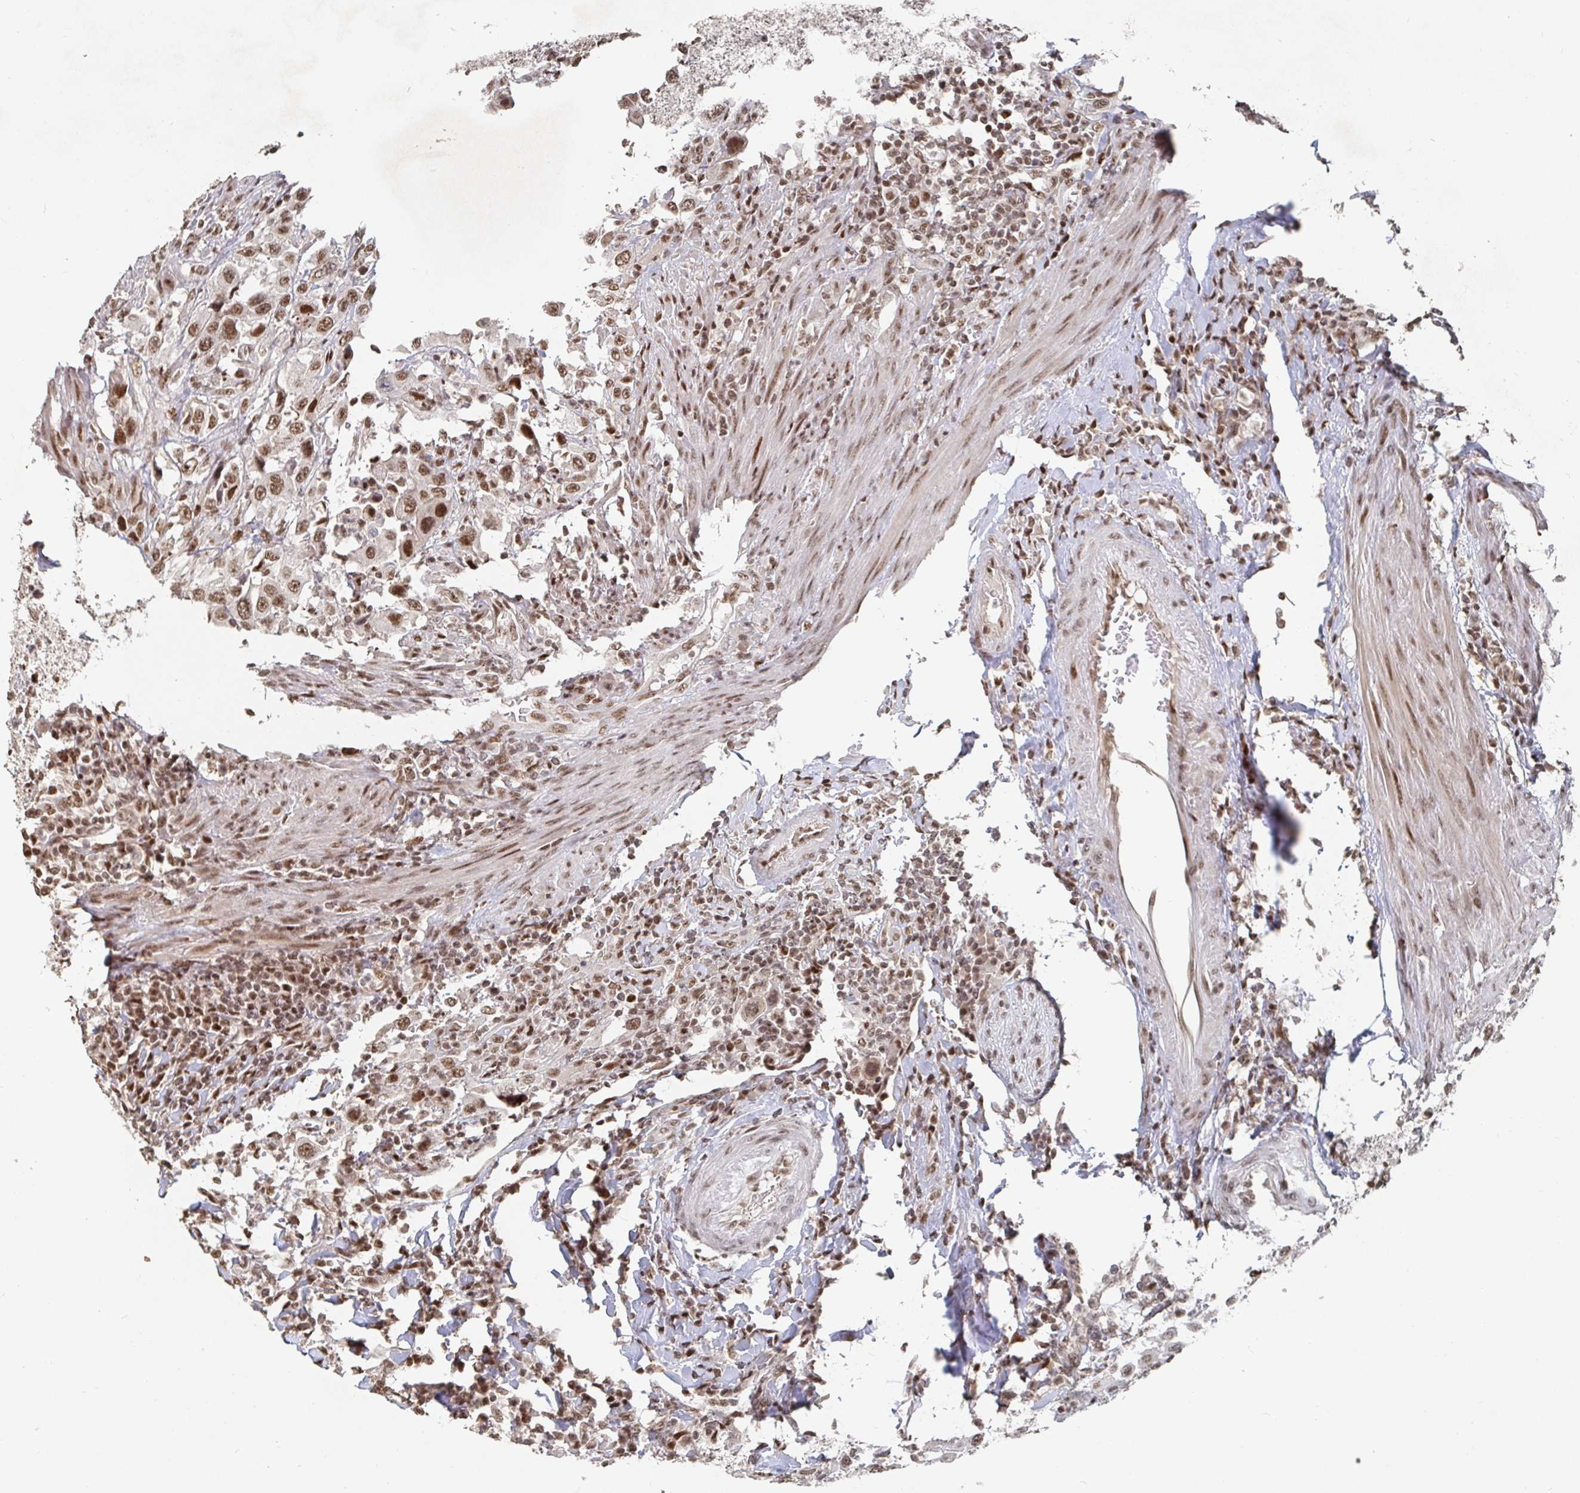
{"staining": {"intensity": "moderate", "quantity": ">75%", "location": "nuclear"}, "tissue": "urothelial cancer", "cell_type": "Tumor cells", "image_type": "cancer", "snomed": [{"axis": "morphology", "description": "Urothelial carcinoma, High grade"}, {"axis": "topography", "description": "Urinary bladder"}], "caption": "An immunohistochemistry micrograph of tumor tissue is shown. Protein staining in brown labels moderate nuclear positivity in high-grade urothelial carcinoma within tumor cells.", "gene": "ZDHHC12", "patient": {"sex": "male", "age": 61}}